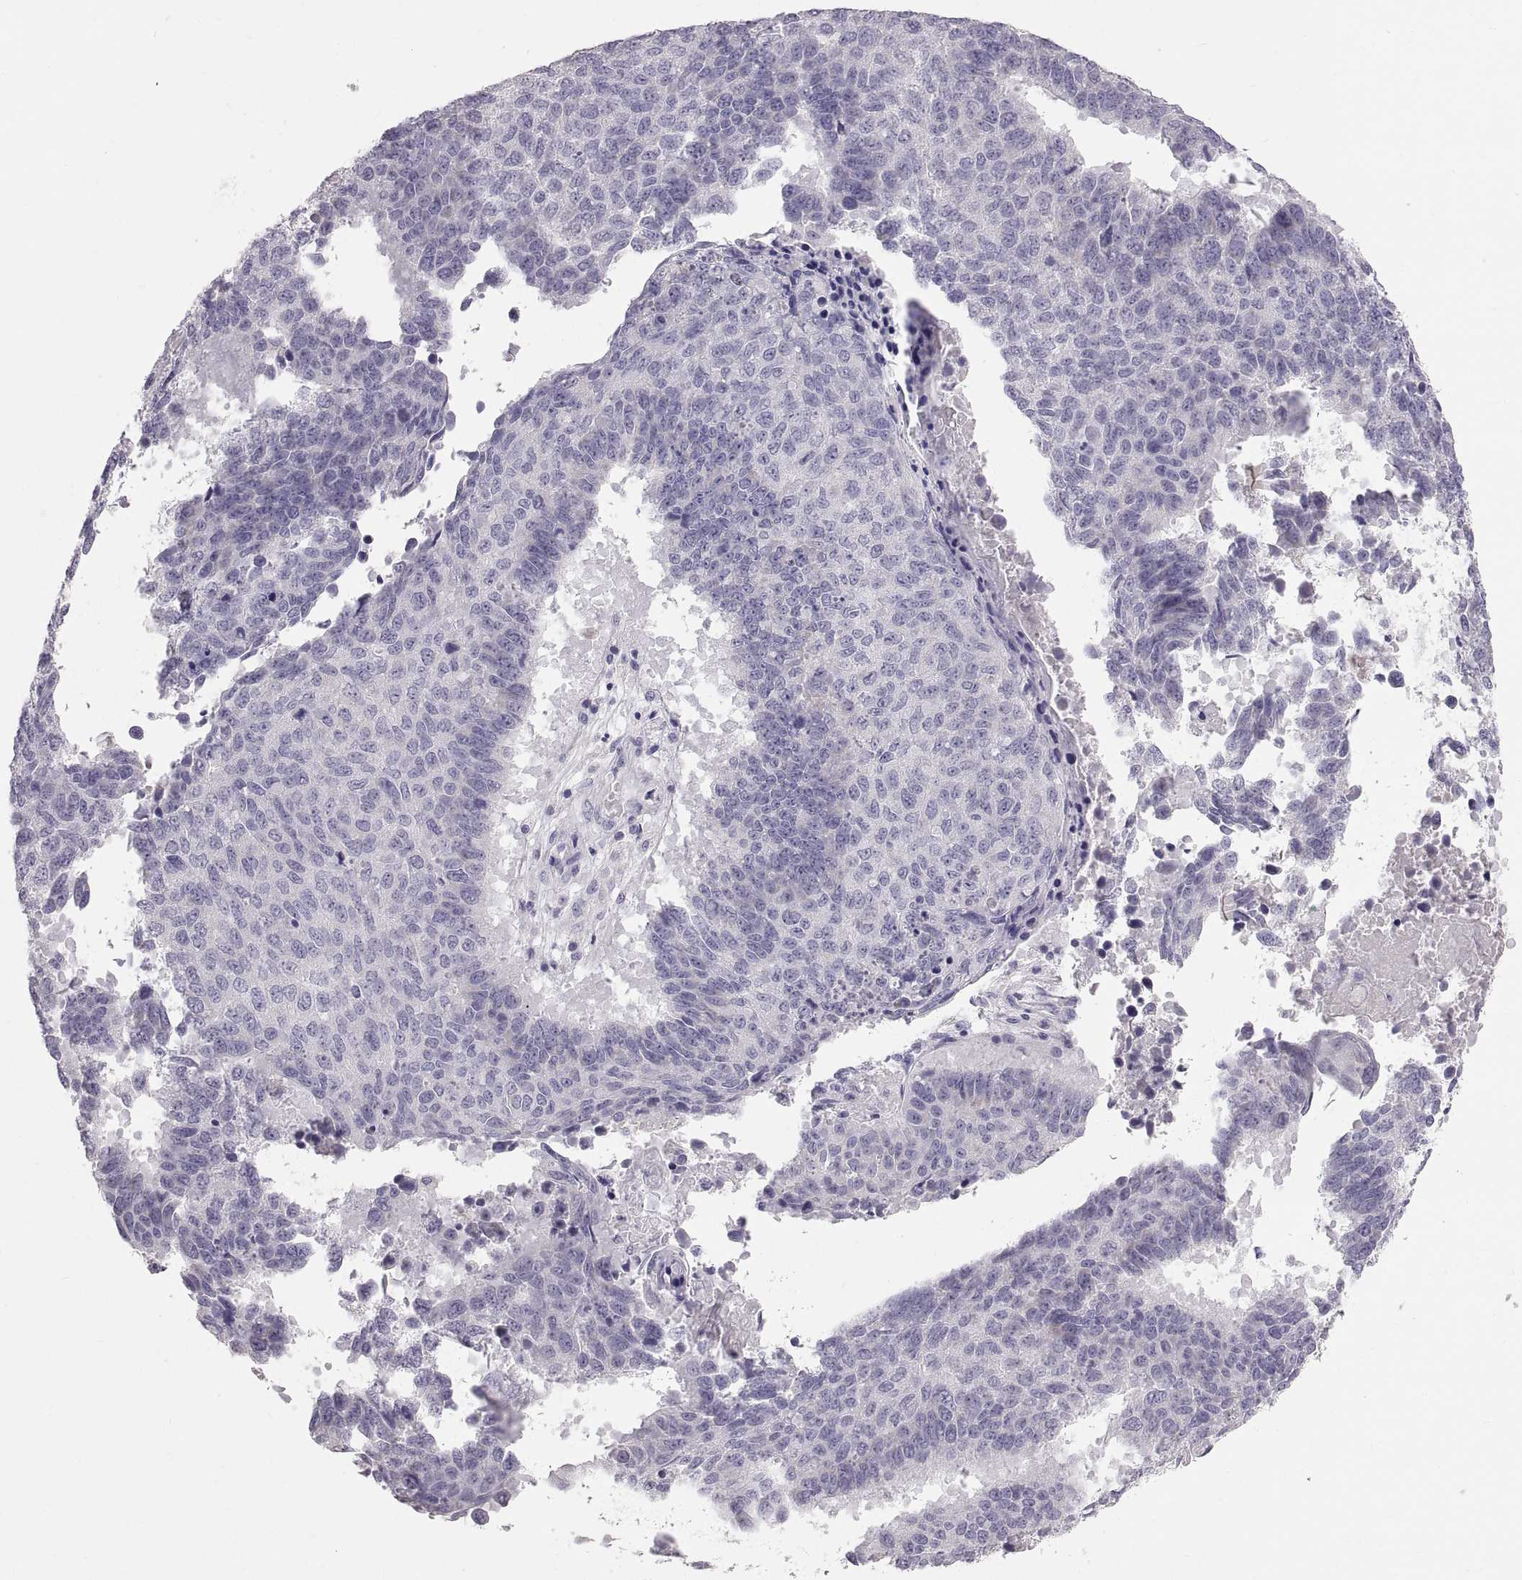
{"staining": {"intensity": "negative", "quantity": "none", "location": "none"}, "tissue": "lung cancer", "cell_type": "Tumor cells", "image_type": "cancer", "snomed": [{"axis": "morphology", "description": "Squamous cell carcinoma, NOS"}, {"axis": "topography", "description": "Lung"}], "caption": "Tumor cells are negative for brown protein staining in lung cancer.", "gene": "WBP2NL", "patient": {"sex": "male", "age": 73}}